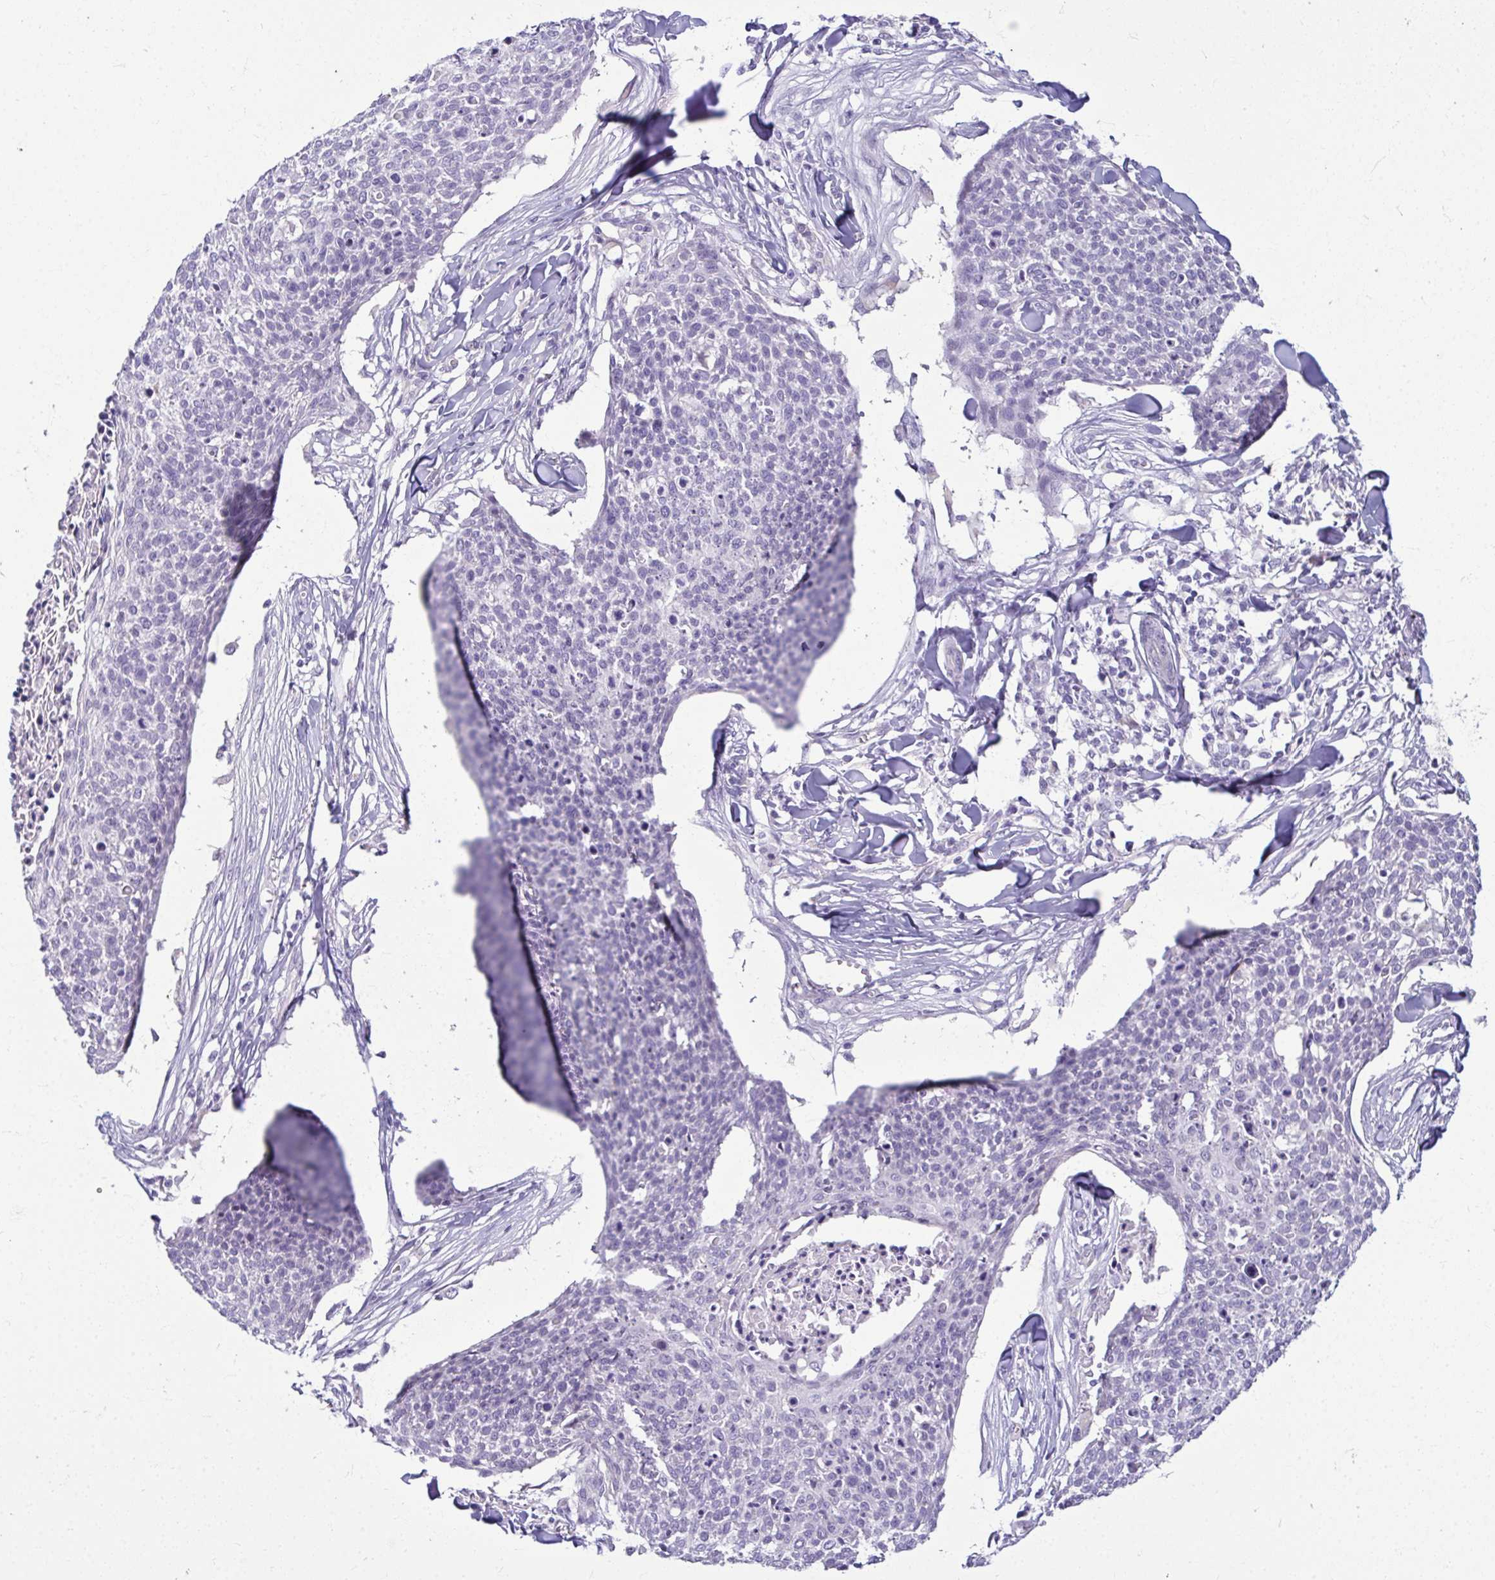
{"staining": {"intensity": "negative", "quantity": "none", "location": "none"}, "tissue": "skin cancer", "cell_type": "Tumor cells", "image_type": "cancer", "snomed": [{"axis": "morphology", "description": "Squamous cell carcinoma, NOS"}, {"axis": "topography", "description": "Skin"}, {"axis": "topography", "description": "Vulva"}], "caption": "Skin cancer was stained to show a protein in brown. There is no significant positivity in tumor cells. Nuclei are stained in blue.", "gene": "SERPINI1", "patient": {"sex": "female", "age": 75}}